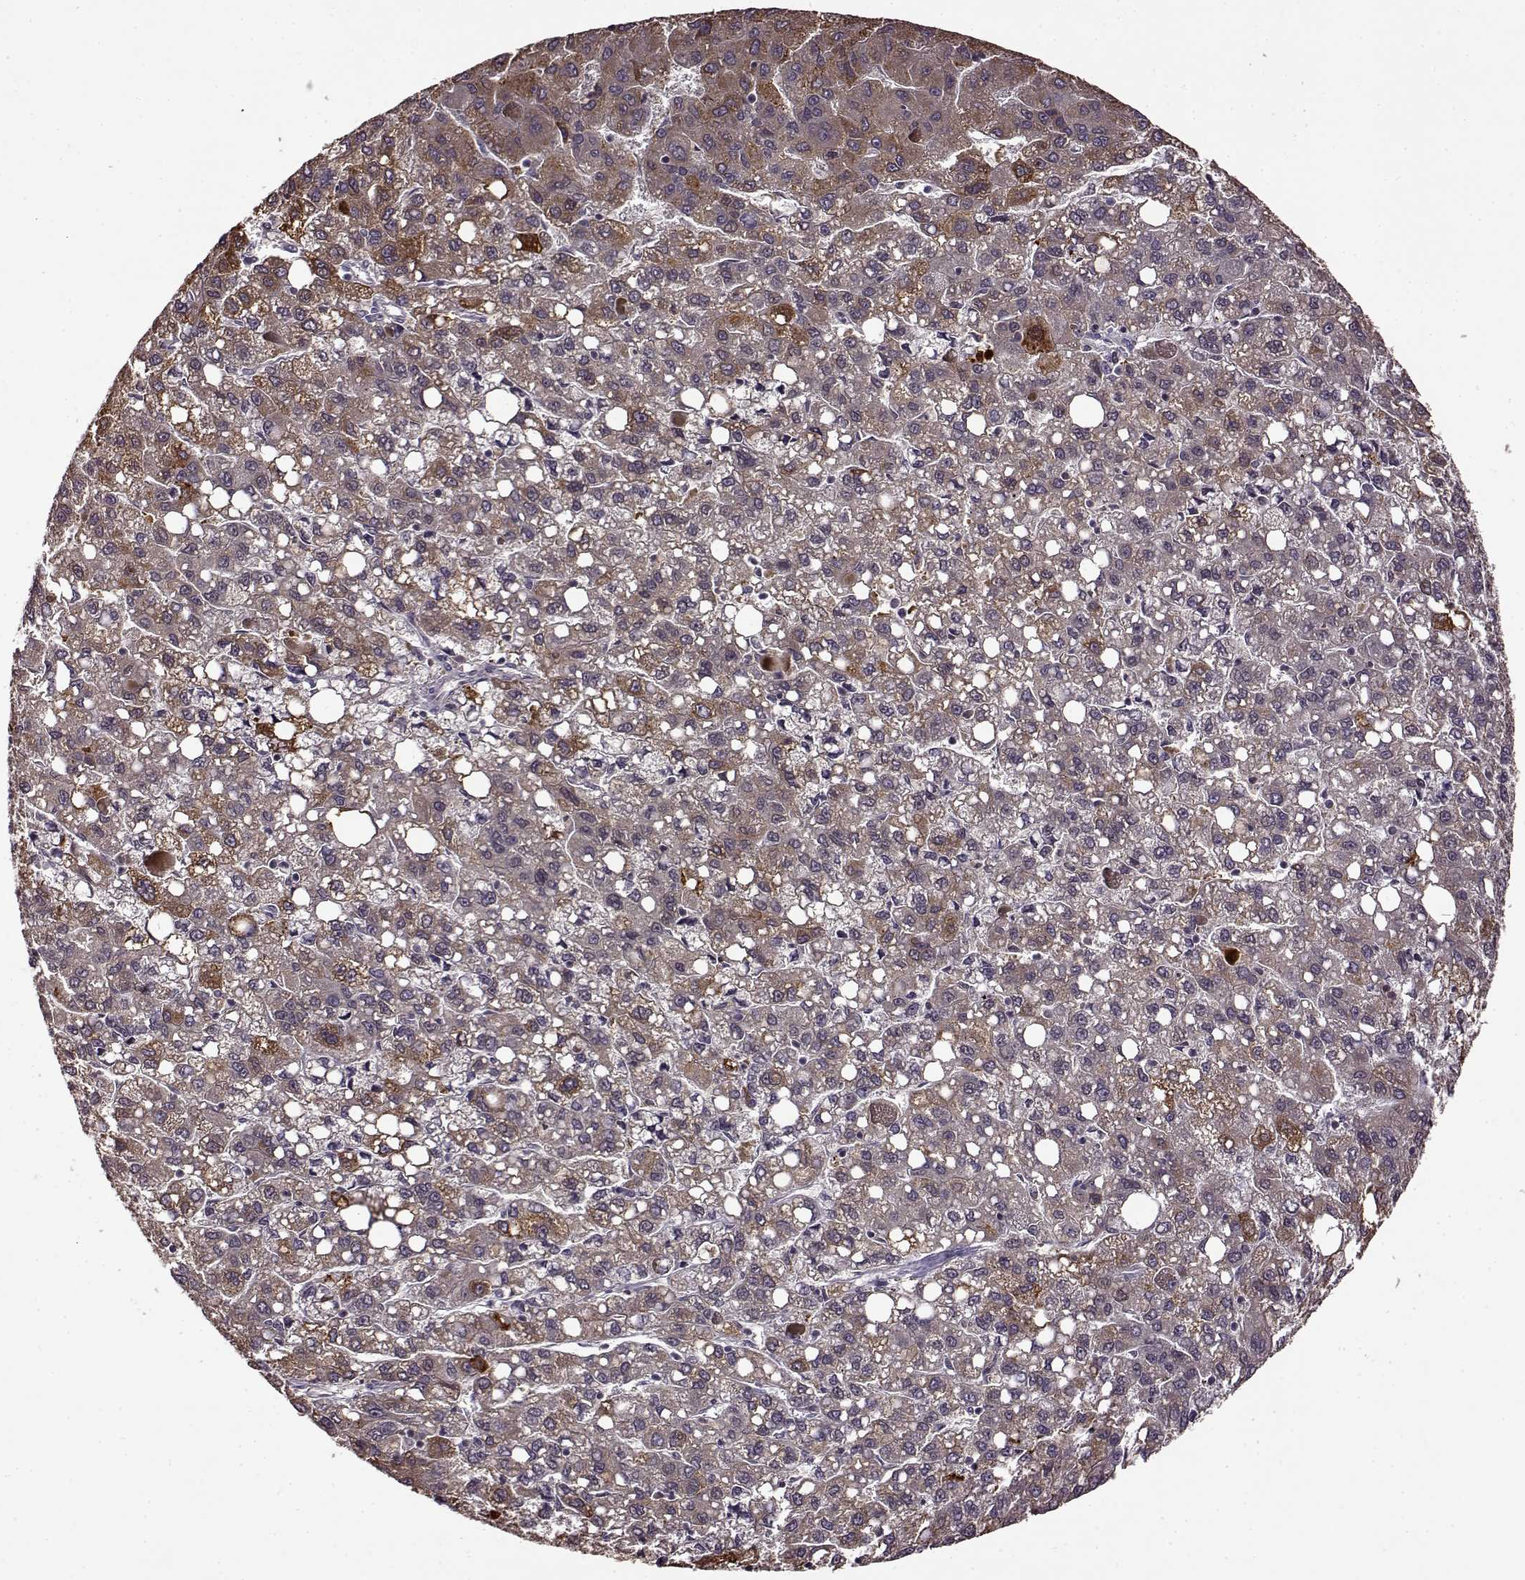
{"staining": {"intensity": "moderate", "quantity": ">75%", "location": "cytoplasmic/membranous"}, "tissue": "liver cancer", "cell_type": "Tumor cells", "image_type": "cancer", "snomed": [{"axis": "morphology", "description": "Carcinoma, Hepatocellular, NOS"}, {"axis": "topography", "description": "Liver"}], "caption": "A brown stain labels moderate cytoplasmic/membranous expression of a protein in human liver hepatocellular carcinoma tumor cells.", "gene": "MAIP1", "patient": {"sex": "female", "age": 82}}